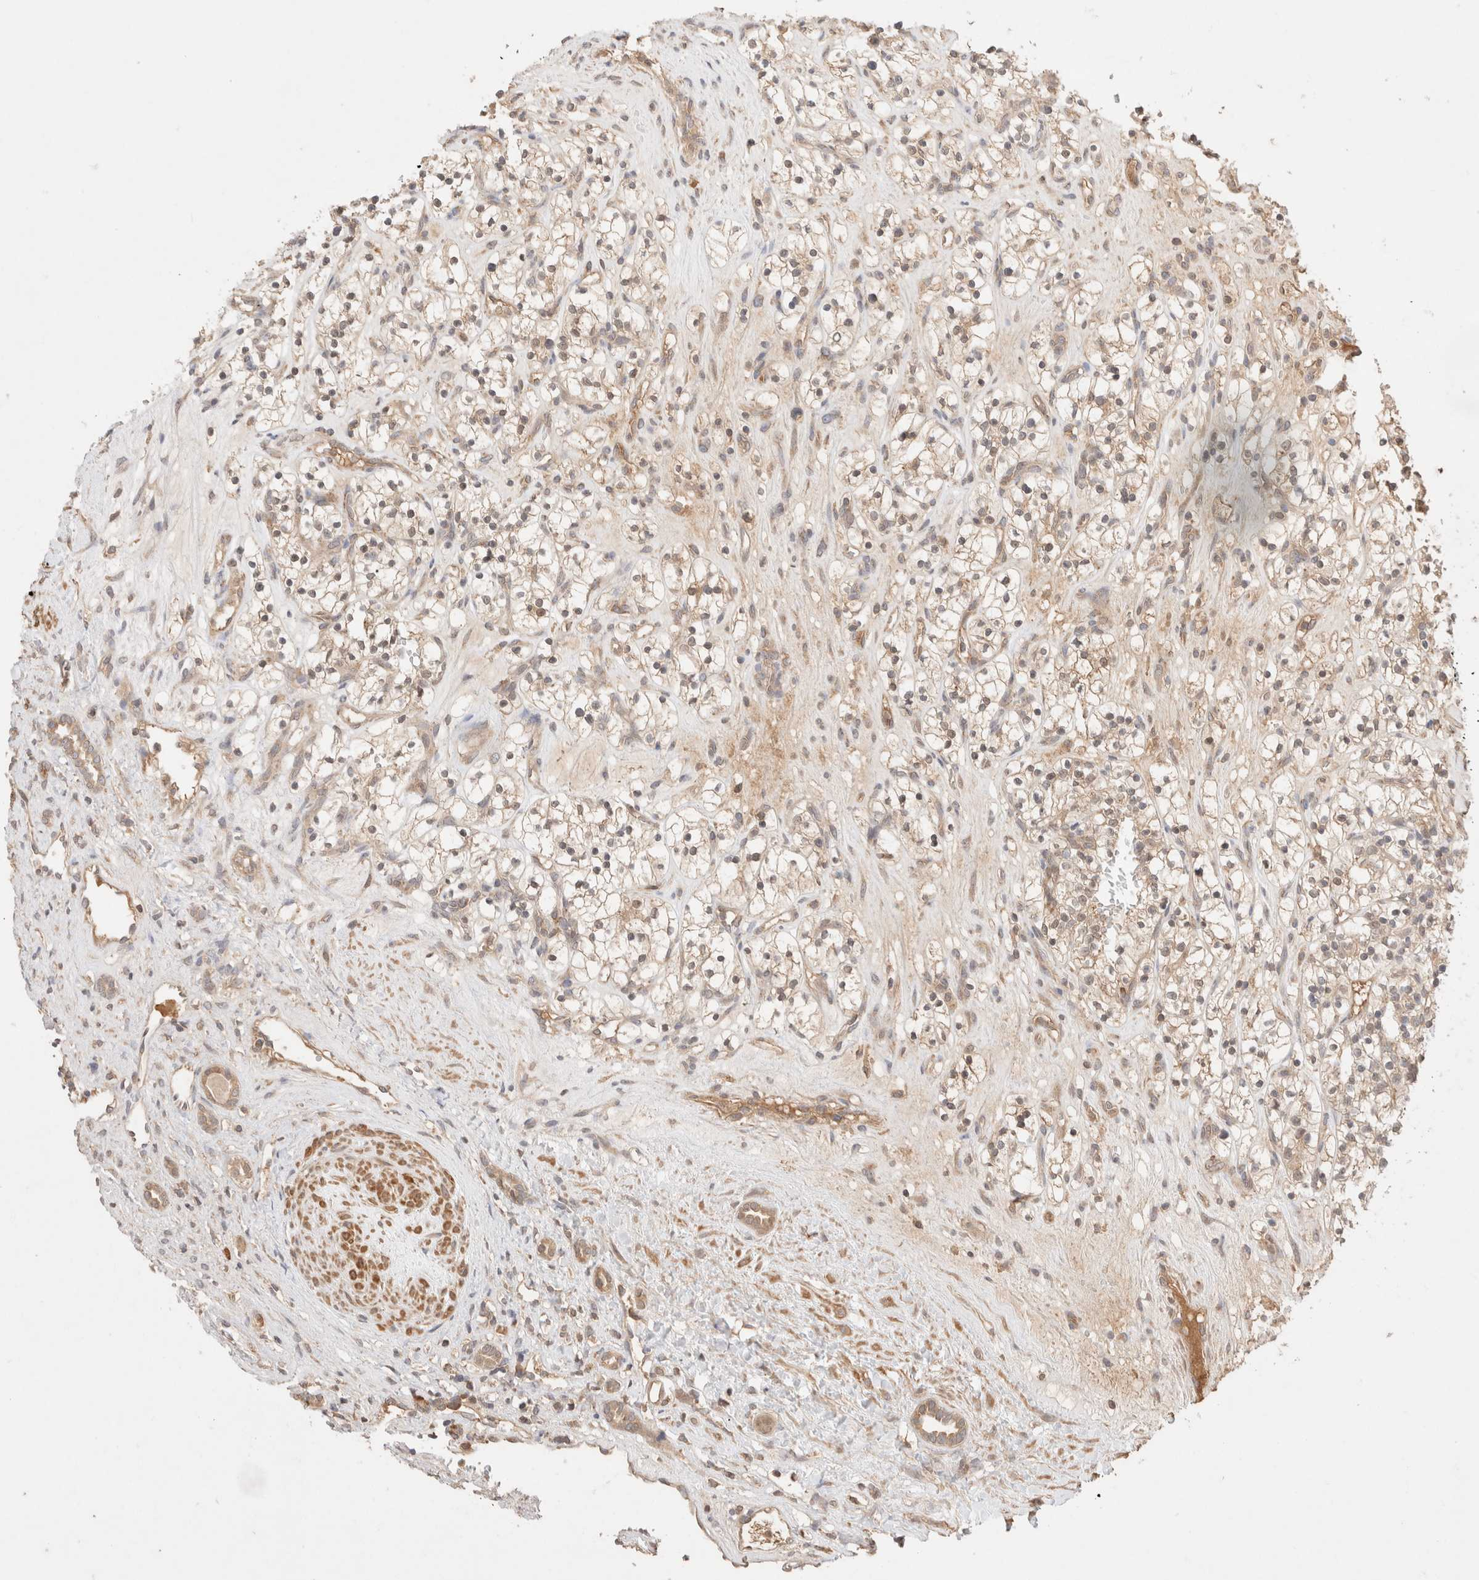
{"staining": {"intensity": "weak", "quantity": ">75%", "location": "cytoplasmic/membranous"}, "tissue": "renal cancer", "cell_type": "Tumor cells", "image_type": "cancer", "snomed": [{"axis": "morphology", "description": "Adenocarcinoma, NOS"}, {"axis": "topography", "description": "Kidney"}], "caption": "Immunohistochemistry (IHC) image of neoplastic tissue: human renal cancer (adenocarcinoma) stained using immunohistochemistry displays low levels of weak protein expression localized specifically in the cytoplasmic/membranous of tumor cells, appearing as a cytoplasmic/membranous brown color.", "gene": "CARNMT1", "patient": {"sex": "female", "age": 57}}